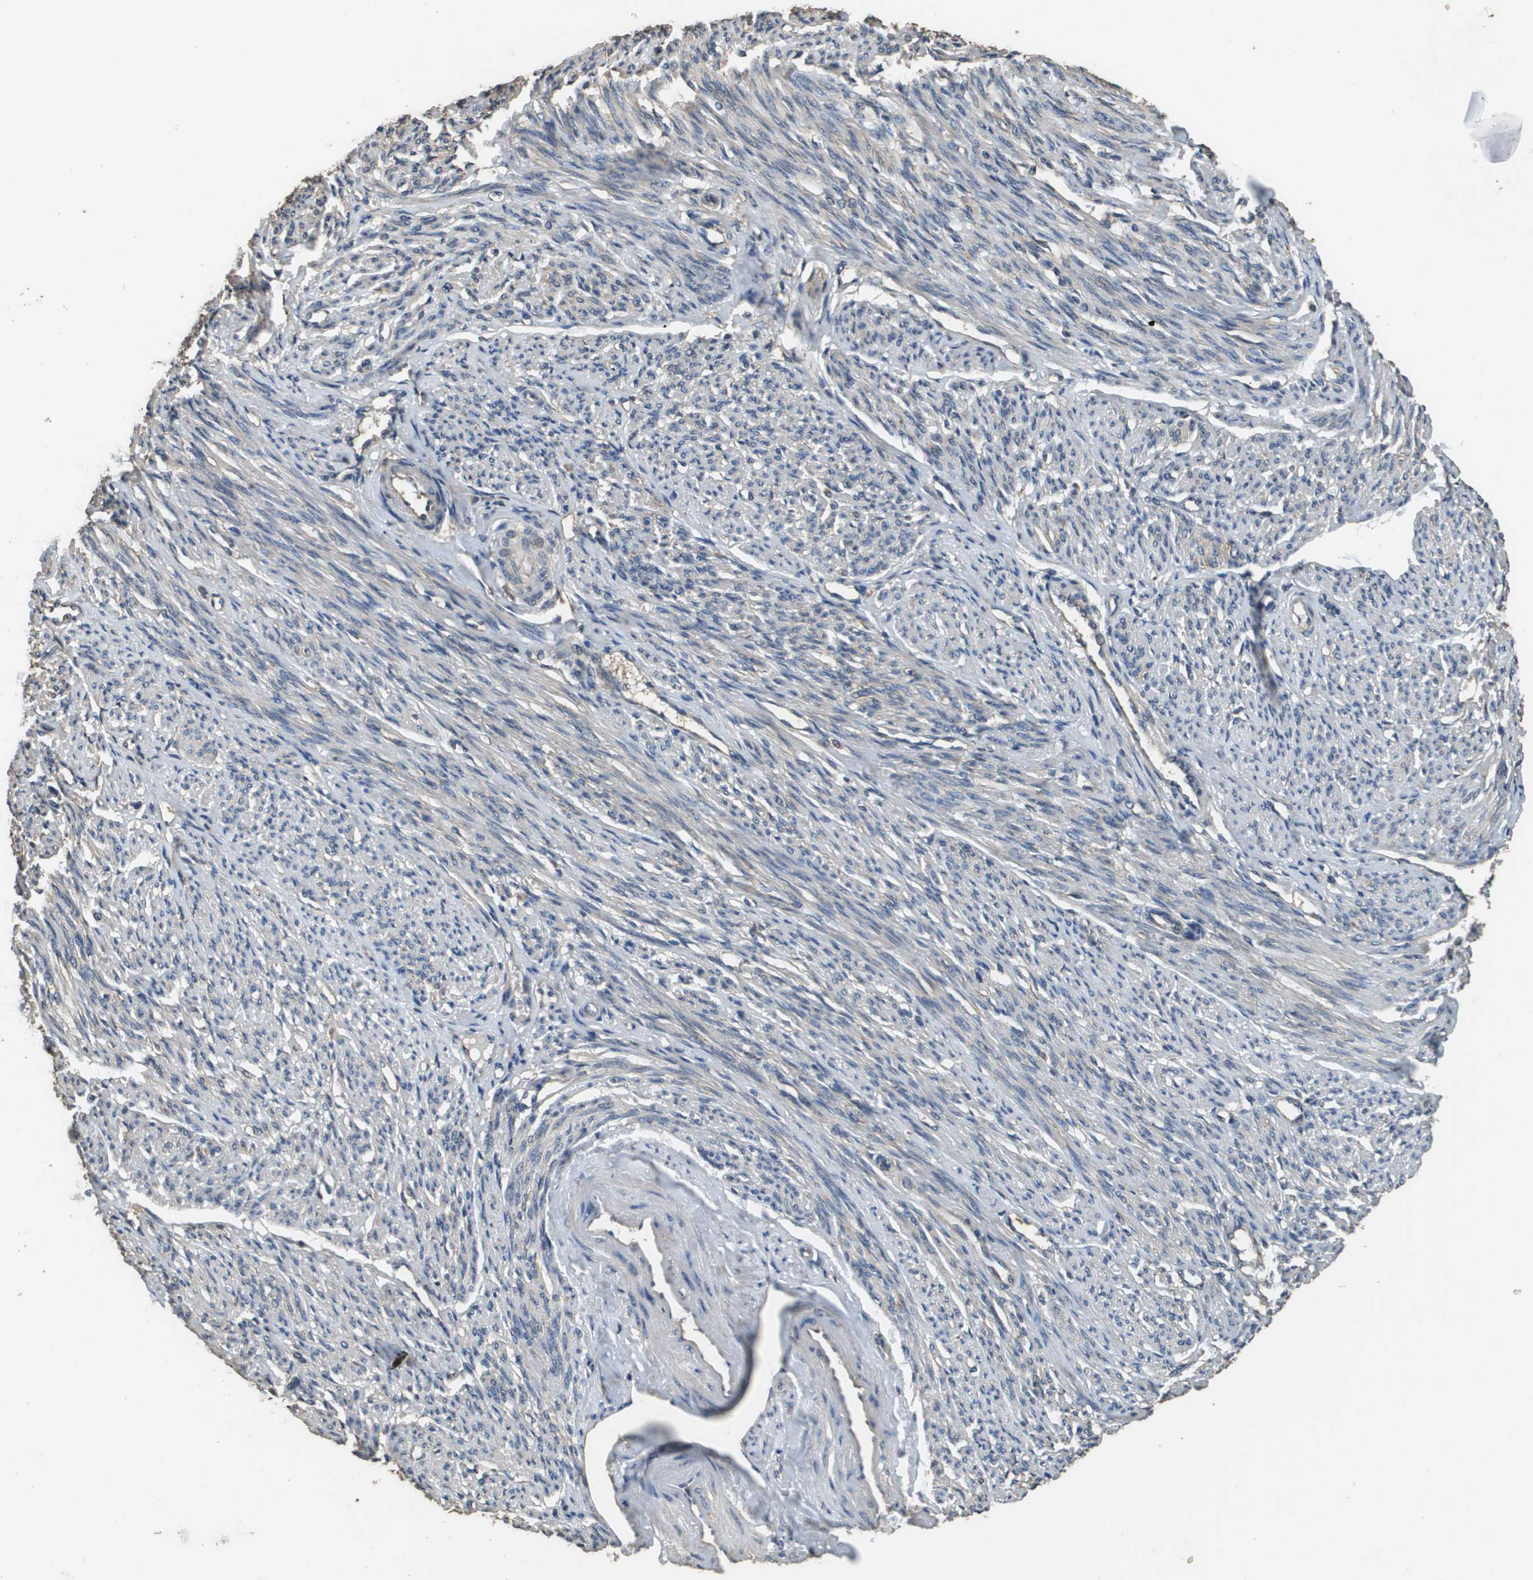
{"staining": {"intensity": "weak", "quantity": "<25%", "location": "cytoplasmic/membranous"}, "tissue": "smooth muscle", "cell_type": "Smooth muscle cells", "image_type": "normal", "snomed": [{"axis": "morphology", "description": "Normal tissue, NOS"}, {"axis": "topography", "description": "Smooth muscle"}], "caption": "Immunohistochemical staining of unremarkable smooth muscle displays no significant expression in smooth muscle cells.", "gene": "RAB6B", "patient": {"sex": "female", "age": 65}}